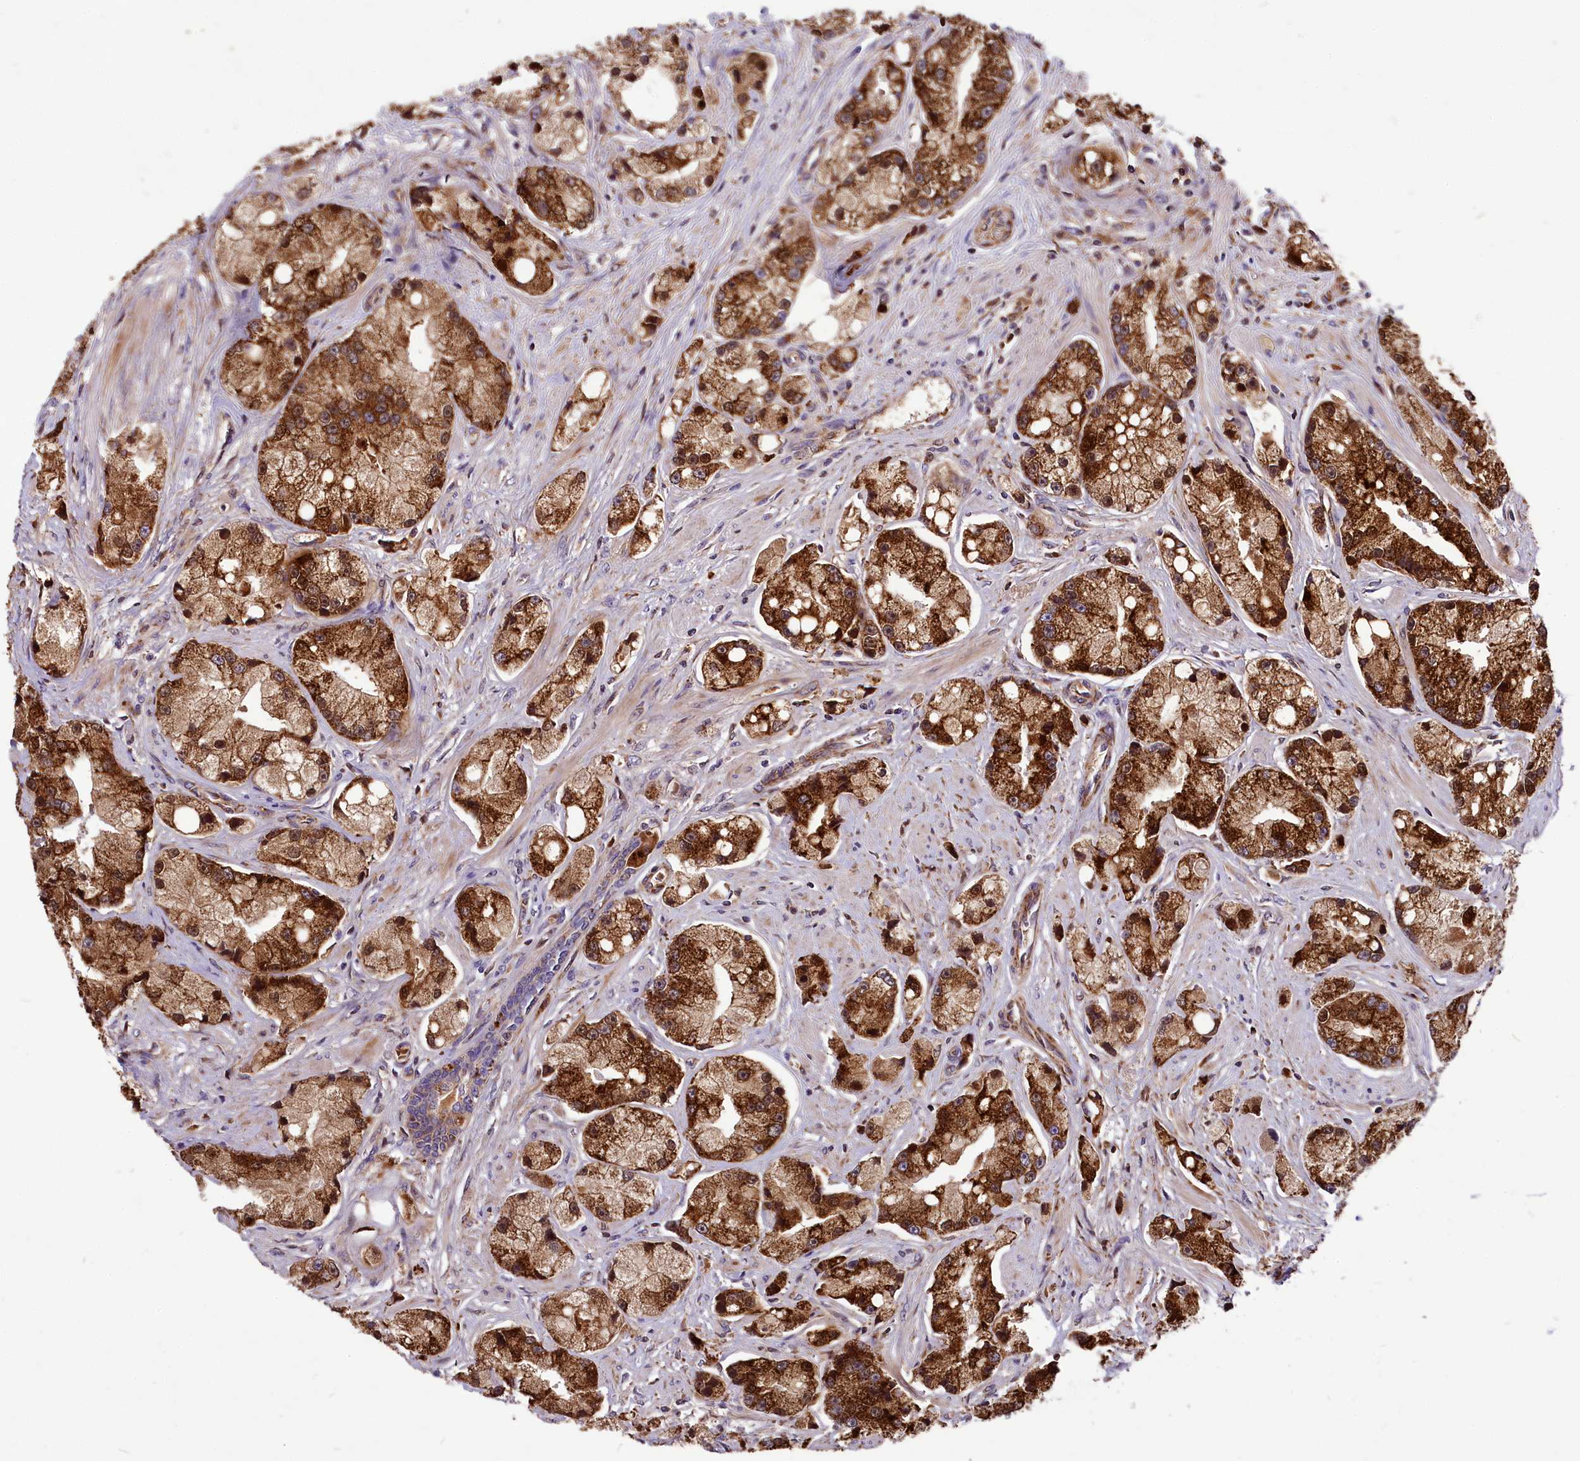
{"staining": {"intensity": "strong", "quantity": ">75%", "location": "cytoplasmic/membranous,nuclear"}, "tissue": "prostate cancer", "cell_type": "Tumor cells", "image_type": "cancer", "snomed": [{"axis": "morphology", "description": "Adenocarcinoma, High grade"}, {"axis": "topography", "description": "Prostate"}], "caption": "A brown stain highlights strong cytoplasmic/membranous and nuclear expression of a protein in human prostate cancer (adenocarcinoma (high-grade)) tumor cells.", "gene": "COX17", "patient": {"sex": "male", "age": 74}}